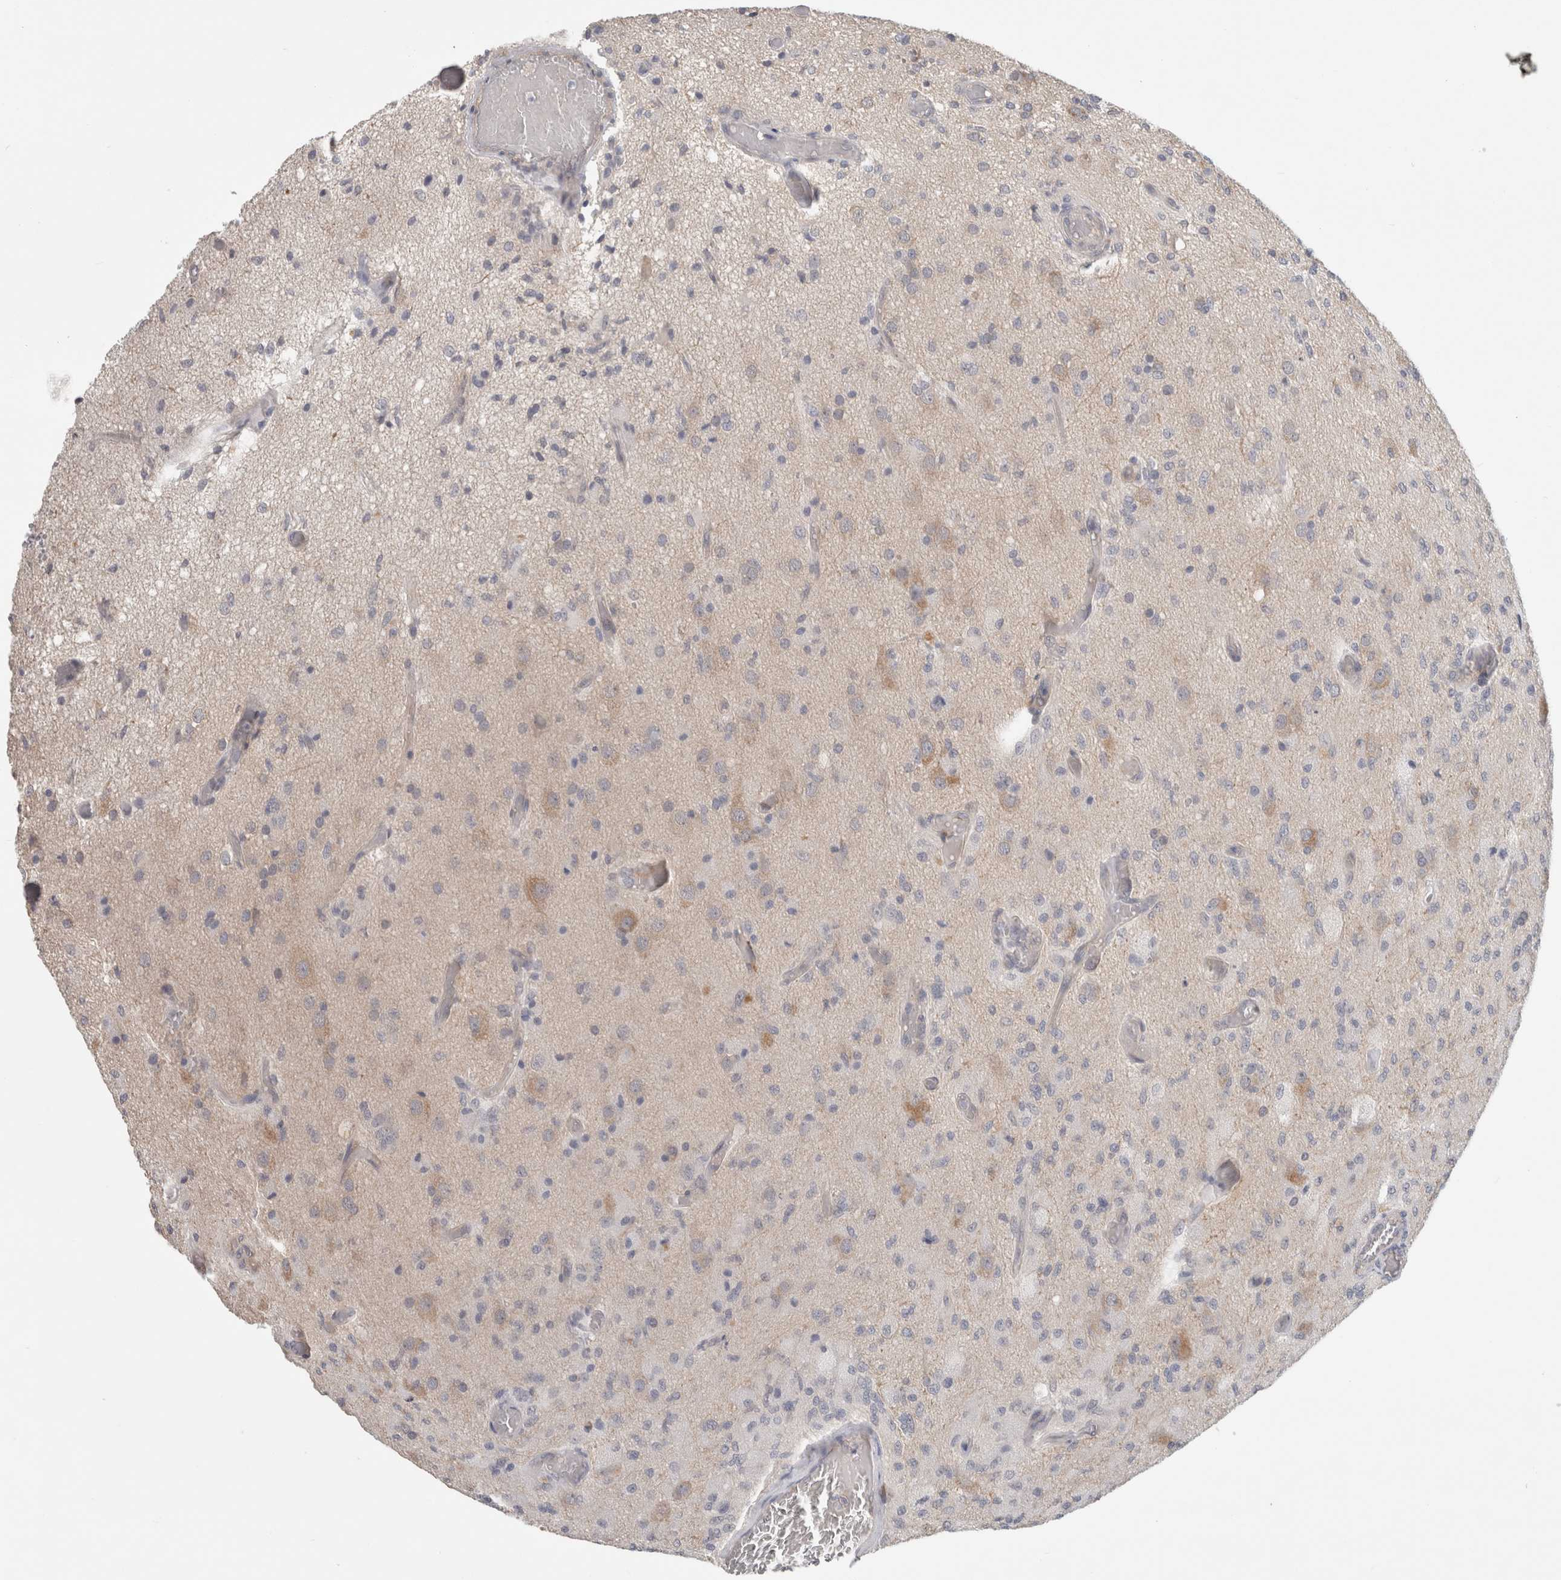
{"staining": {"intensity": "negative", "quantity": "none", "location": "none"}, "tissue": "glioma", "cell_type": "Tumor cells", "image_type": "cancer", "snomed": [{"axis": "morphology", "description": "Normal tissue, NOS"}, {"axis": "morphology", "description": "Glioma, malignant, High grade"}, {"axis": "topography", "description": "Cerebral cortex"}], "caption": "Tumor cells show no significant positivity in malignant glioma (high-grade).", "gene": "RASAL2", "patient": {"sex": "male", "age": 77}}